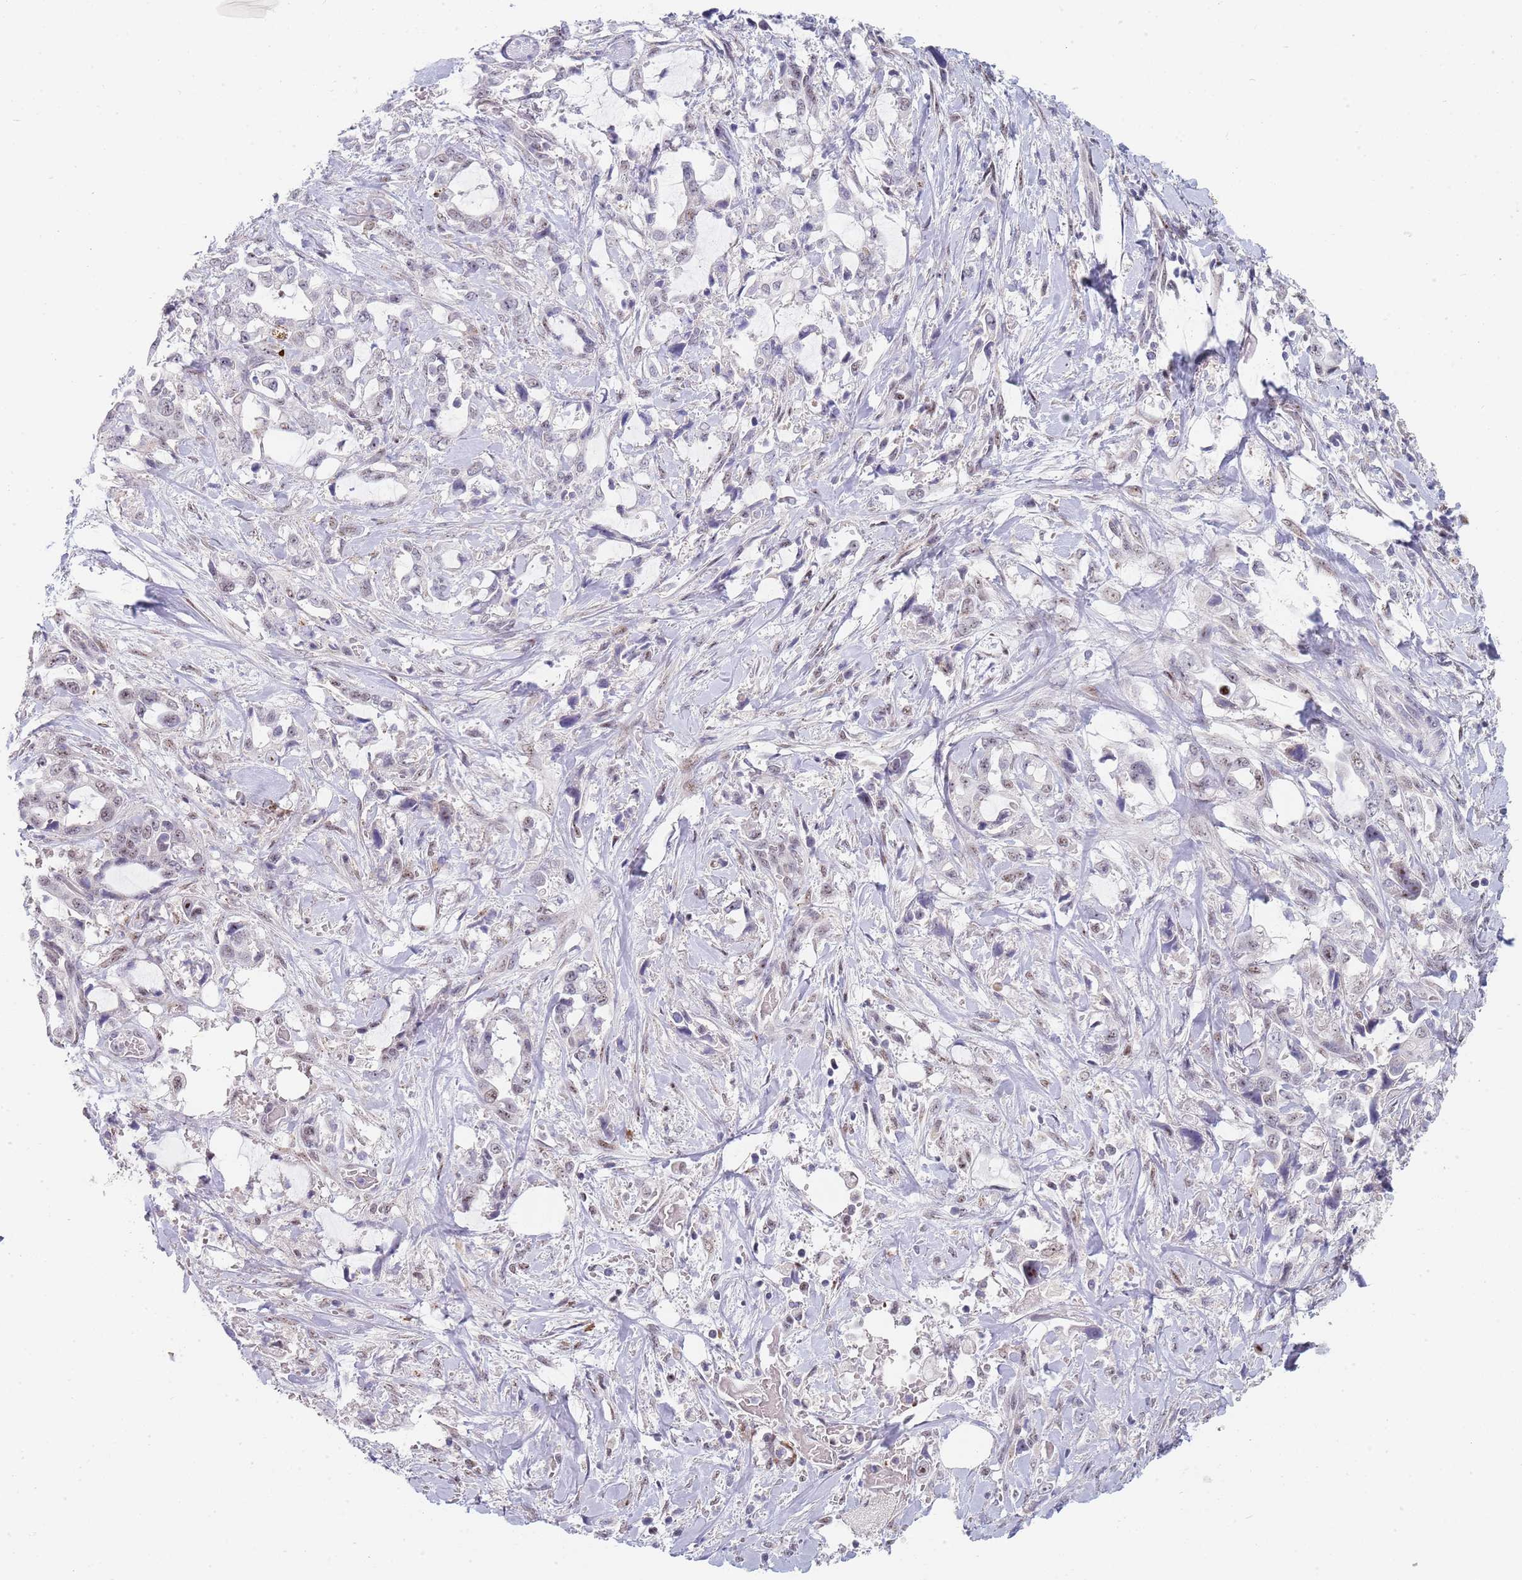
{"staining": {"intensity": "negative", "quantity": "none", "location": "none"}, "tissue": "pancreatic cancer", "cell_type": "Tumor cells", "image_type": "cancer", "snomed": [{"axis": "morphology", "description": "Adenocarcinoma, NOS"}, {"axis": "topography", "description": "Pancreas"}], "caption": "Immunohistochemical staining of human adenocarcinoma (pancreatic) reveals no significant staining in tumor cells.", "gene": "PLCL2", "patient": {"sex": "female", "age": 61}}